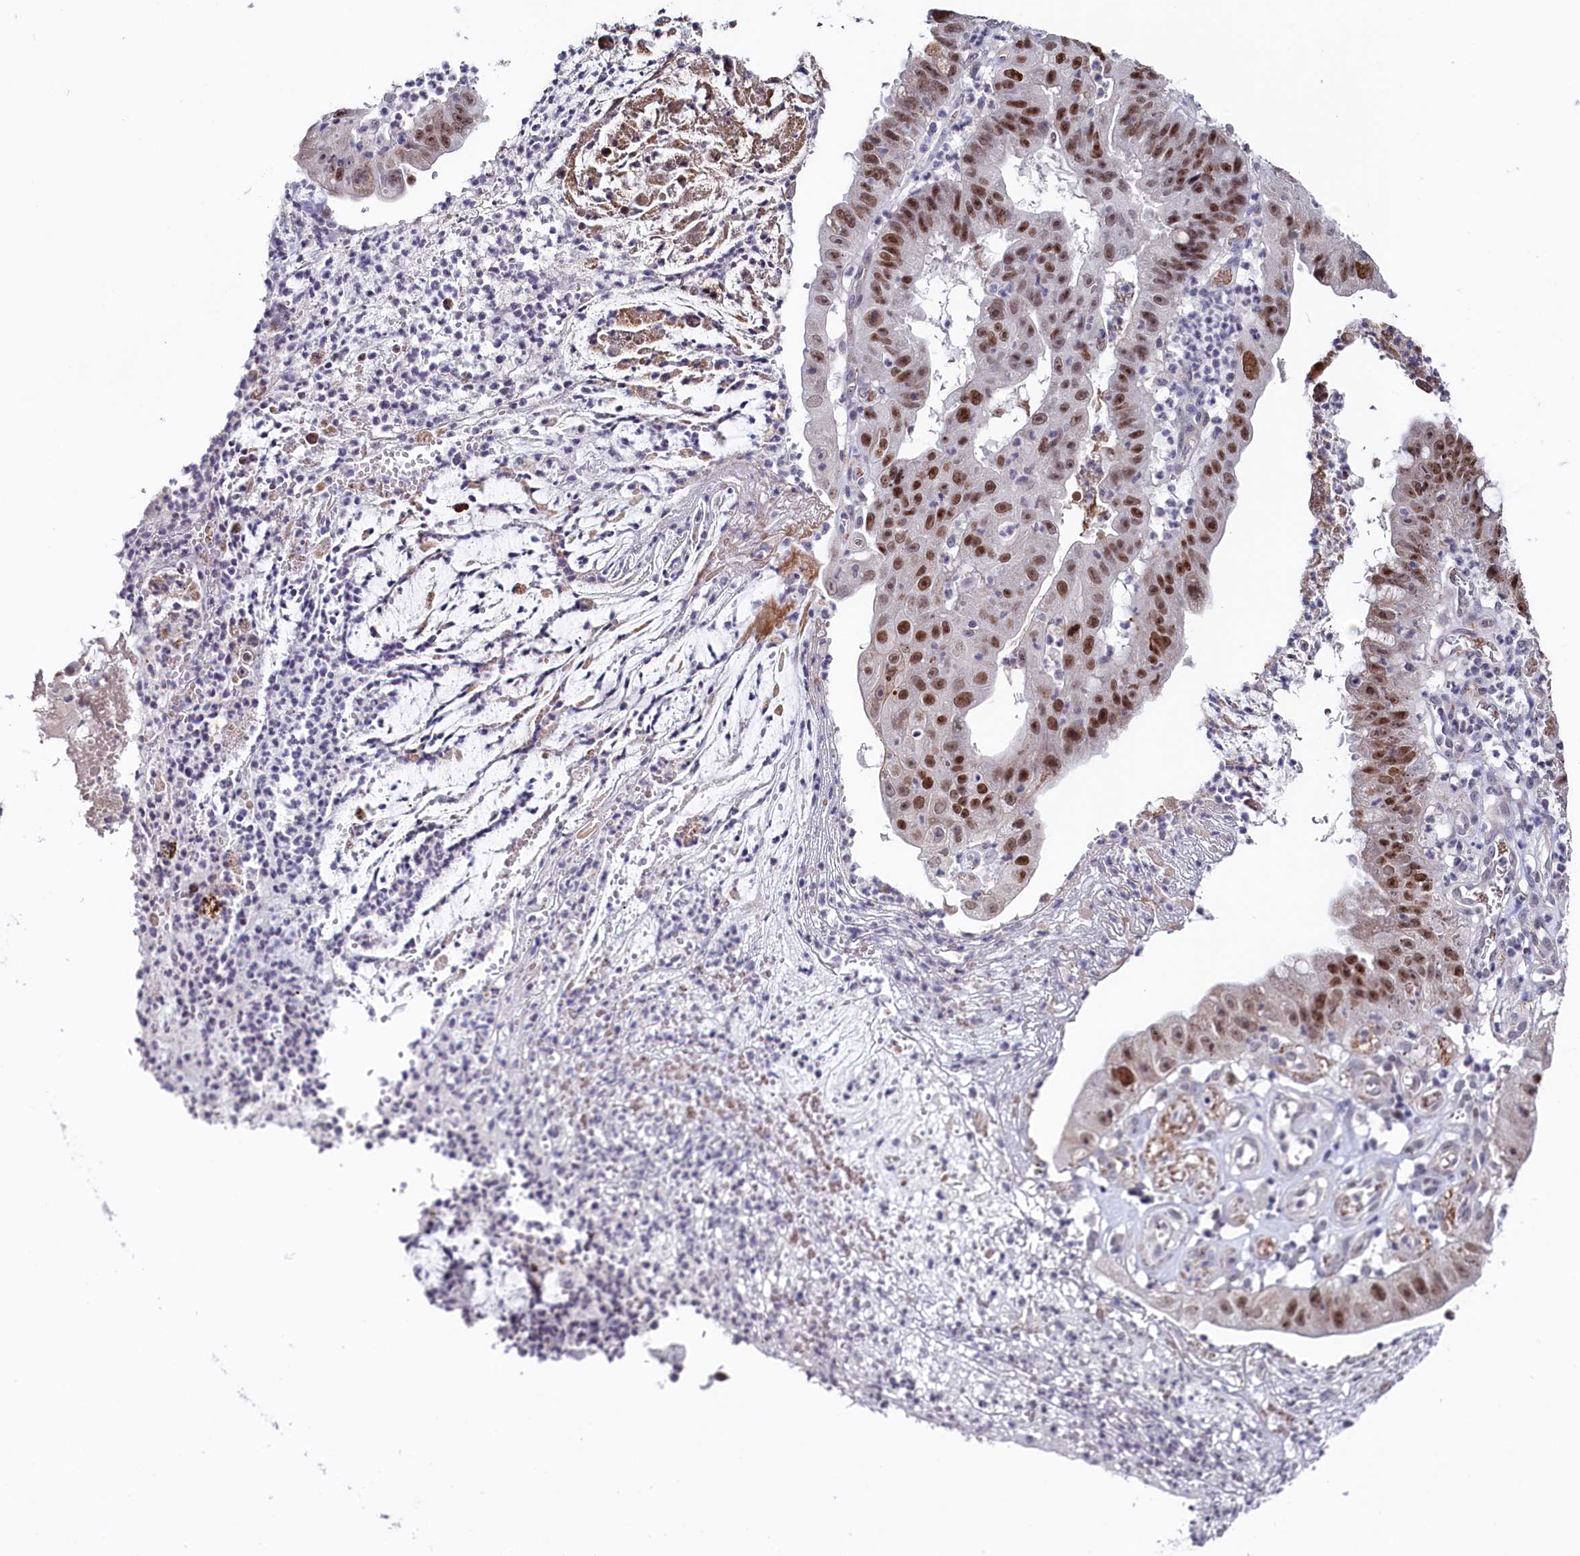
{"staining": {"intensity": "strong", "quantity": ">75%", "location": "nuclear"}, "tissue": "stomach cancer", "cell_type": "Tumor cells", "image_type": "cancer", "snomed": [{"axis": "morphology", "description": "Adenocarcinoma, NOS"}, {"axis": "topography", "description": "Stomach"}], "caption": "Immunohistochemistry histopathology image of stomach cancer (adenocarcinoma) stained for a protein (brown), which exhibits high levels of strong nuclear staining in approximately >75% of tumor cells.", "gene": "TIGD4", "patient": {"sex": "male", "age": 59}}